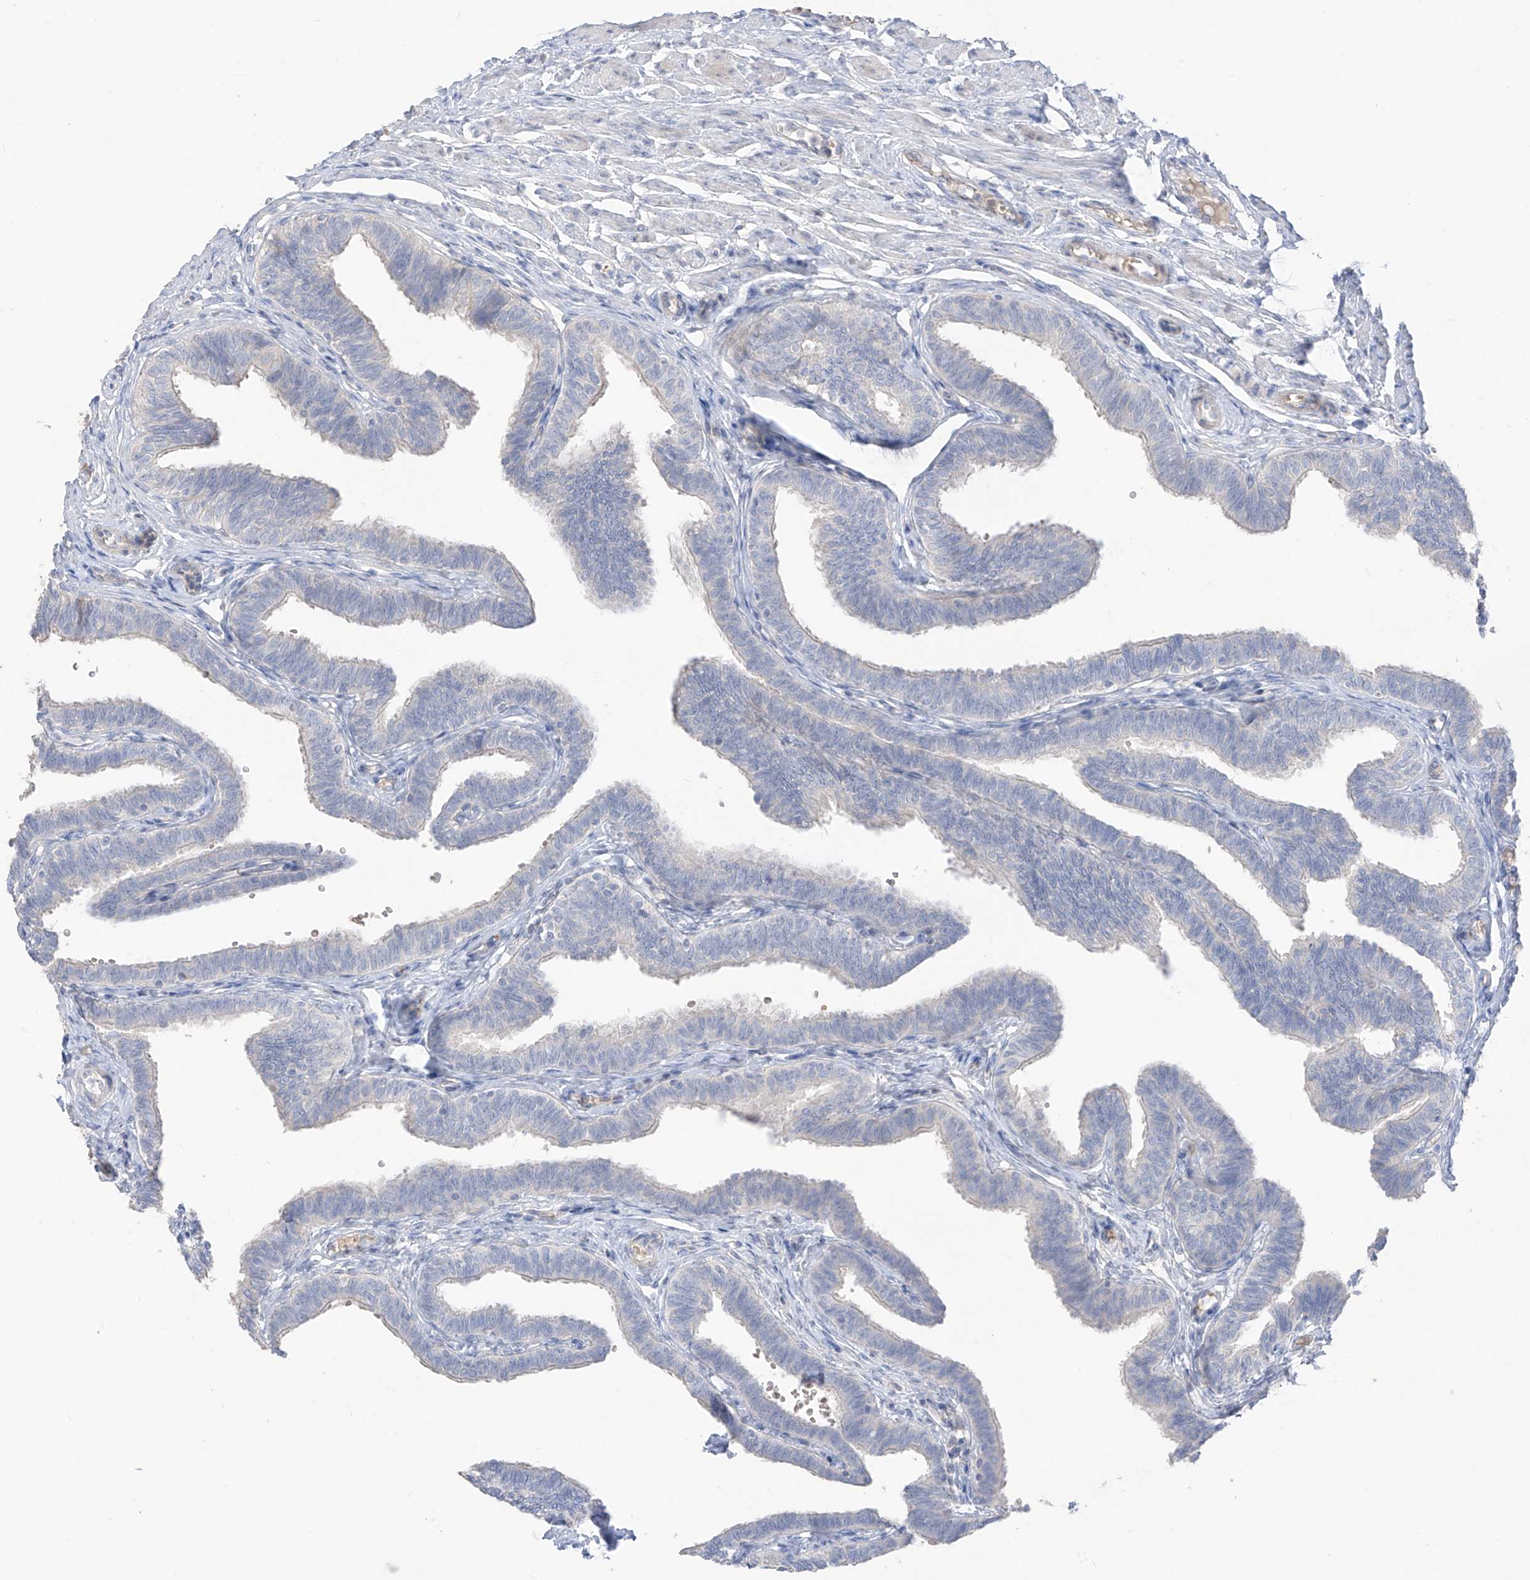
{"staining": {"intensity": "negative", "quantity": "none", "location": "none"}, "tissue": "fallopian tube", "cell_type": "Glandular cells", "image_type": "normal", "snomed": [{"axis": "morphology", "description": "Normal tissue, NOS"}, {"axis": "topography", "description": "Fallopian tube"}, {"axis": "topography", "description": "Ovary"}], "caption": "DAB immunohistochemical staining of normal fallopian tube shows no significant positivity in glandular cells.", "gene": "ASPRV1", "patient": {"sex": "female", "age": 23}}